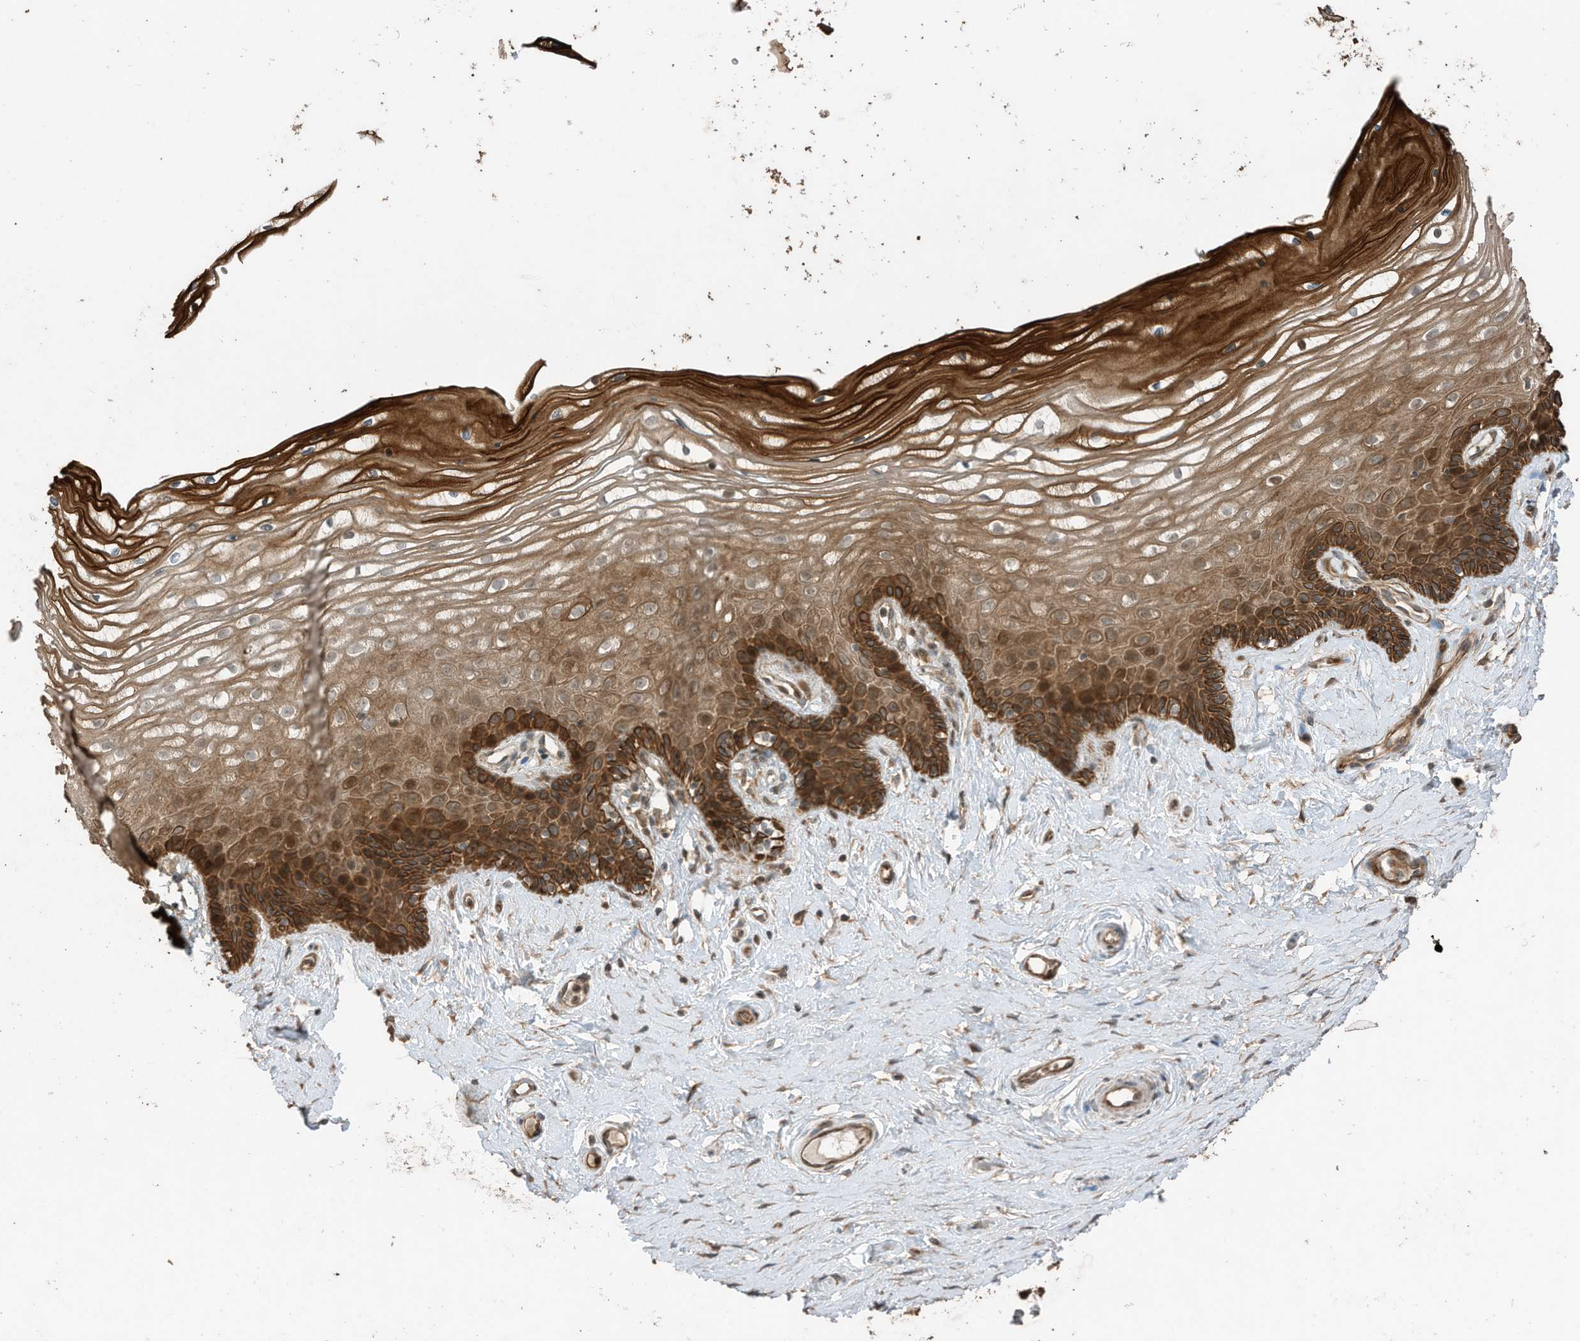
{"staining": {"intensity": "strong", "quantity": ">75%", "location": "cytoplasmic/membranous"}, "tissue": "vagina", "cell_type": "Squamous epithelial cells", "image_type": "normal", "snomed": [{"axis": "morphology", "description": "Normal tissue, NOS"}, {"axis": "topography", "description": "Vagina"}, {"axis": "topography", "description": "Cervix"}], "caption": "Brown immunohistochemical staining in unremarkable human vagina shows strong cytoplasmic/membranous positivity in approximately >75% of squamous epithelial cells.", "gene": "ZNF653", "patient": {"sex": "female", "age": 40}}